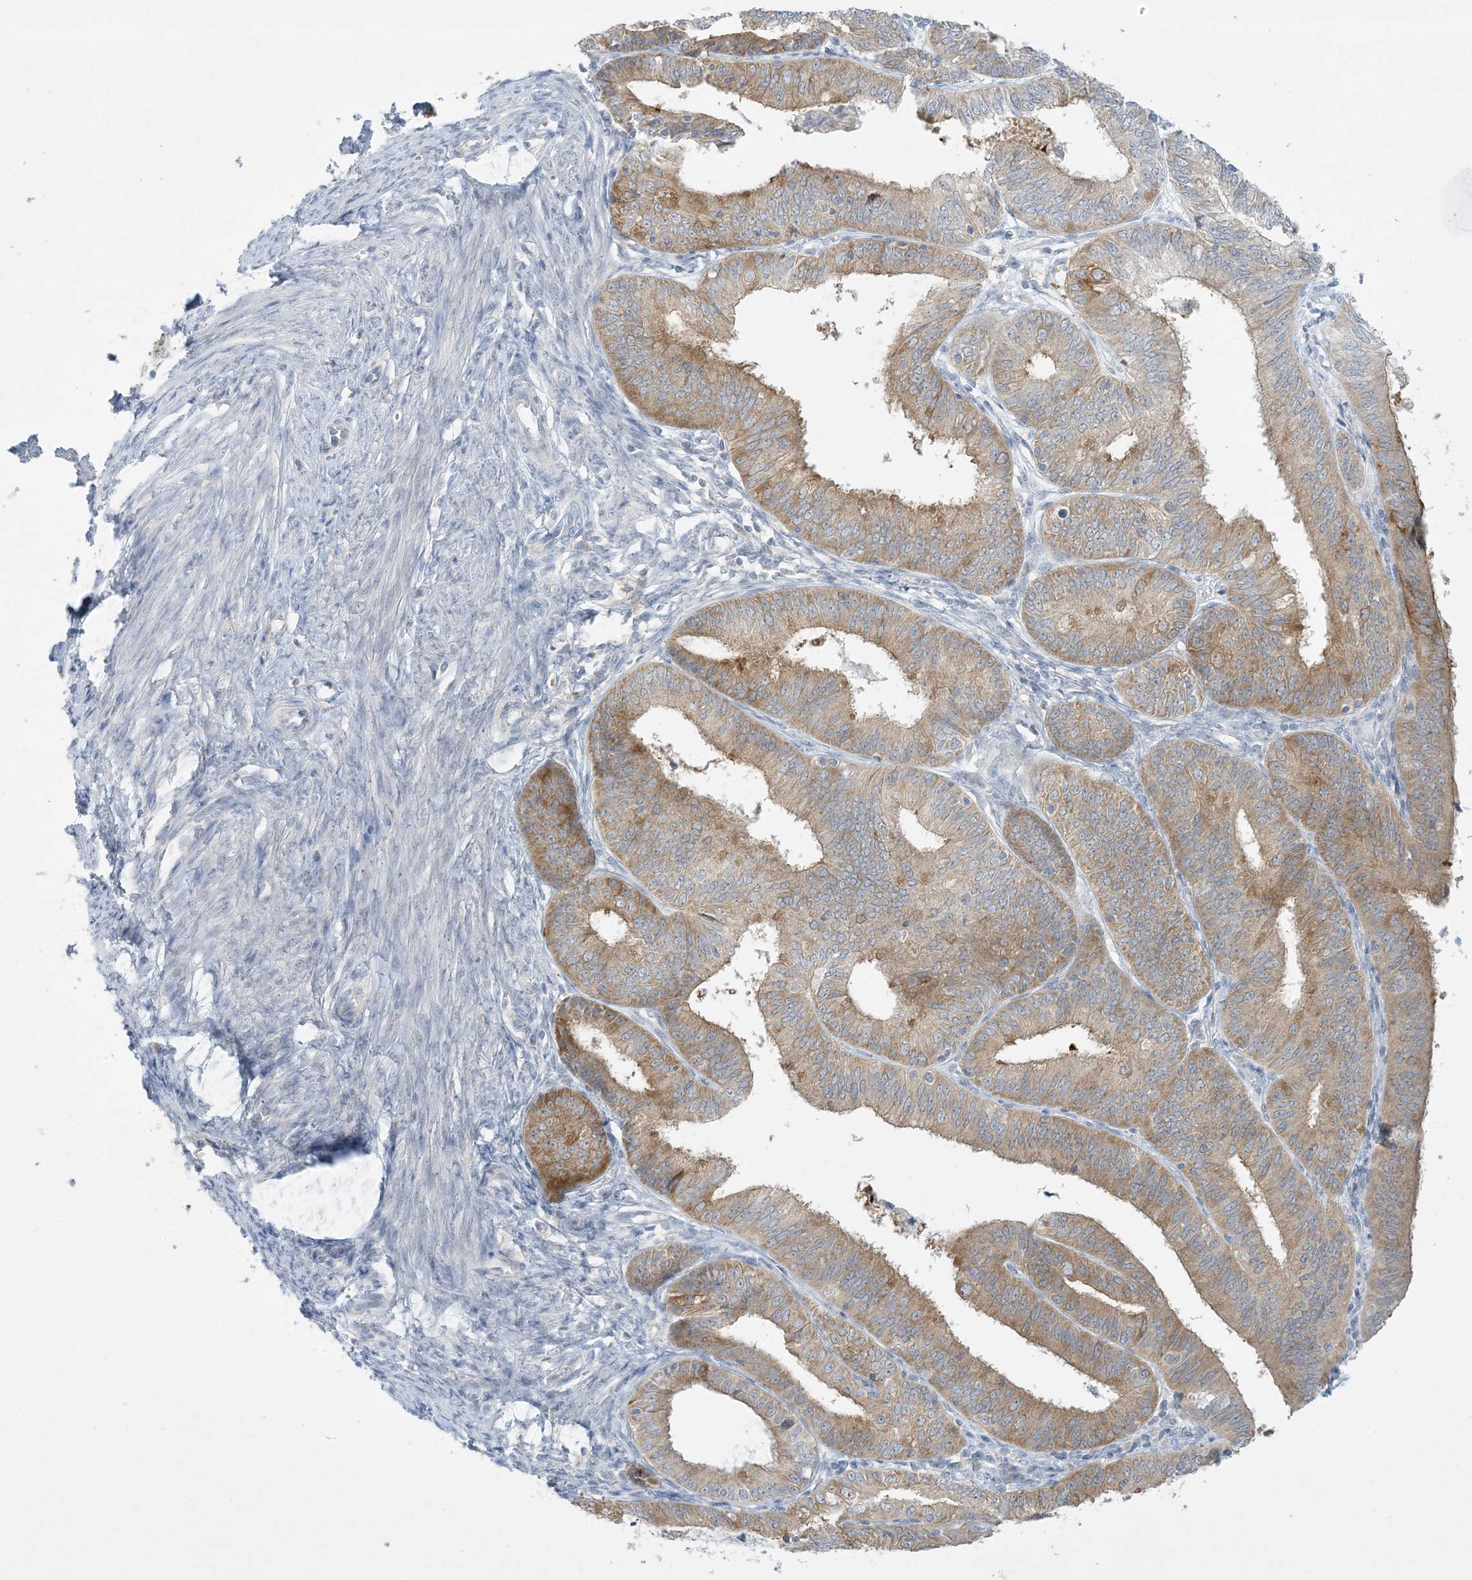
{"staining": {"intensity": "moderate", "quantity": ">75%", "location": "cytoplasmic/membranous"}, "tissue": "endometrial cancer", "cell_type": "Tumor cells", "image_type": "cancer", "snomed": [{"axis": "morphology", "description": "Adenocarcinoma, NOS"}, {"axis": "topography", "description": "Endometrium"}], "caption": "A histopathology image of human adenocarcinoma (endometrial) stained for a protein shows moderate cytoplasmic/membranous brown staining in tumor cells.", "gene": "MRPS18A", "patient": {"sex": "female", "age": 51}}